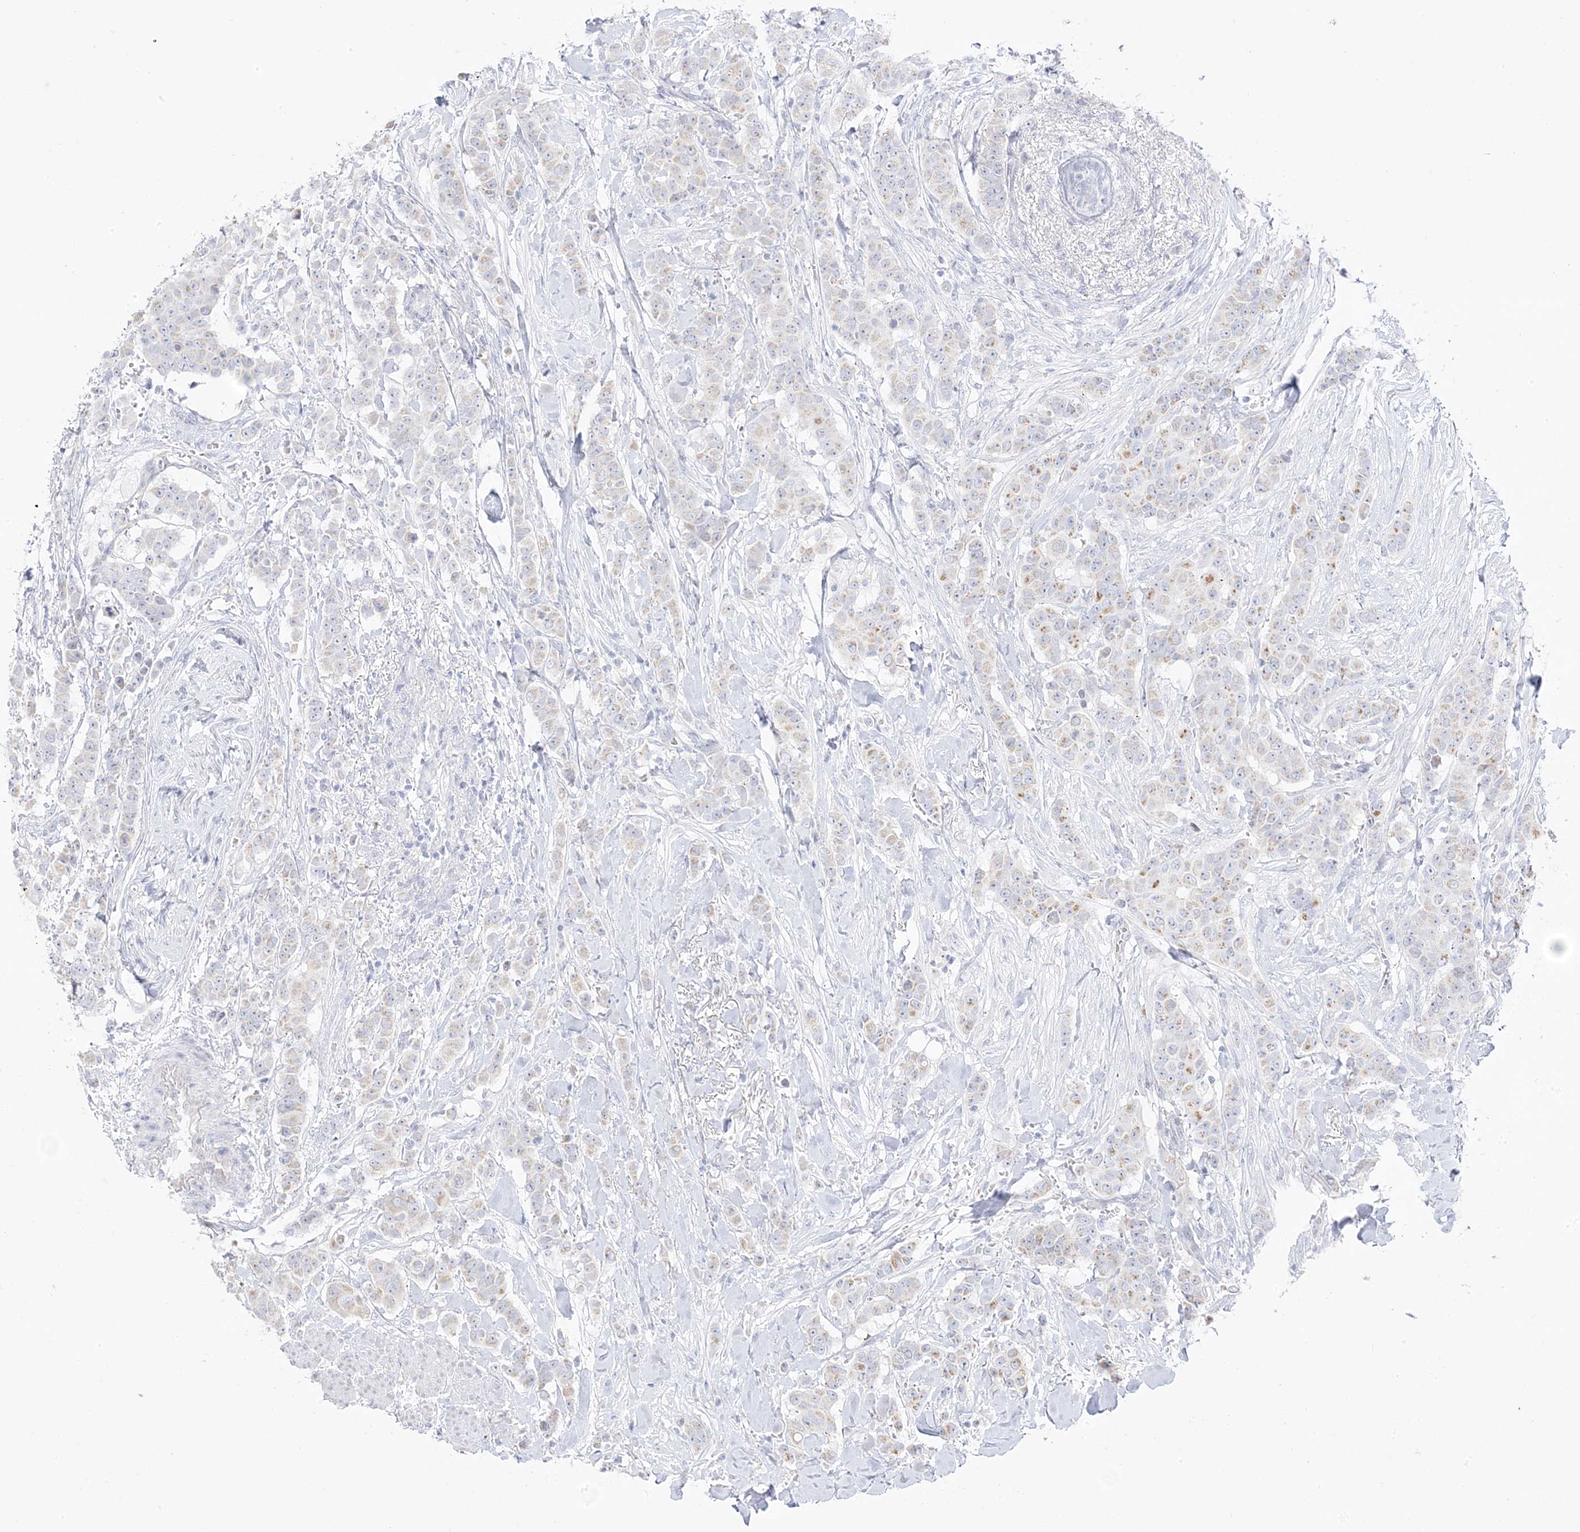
{"staining": {"intensity": "negative", "quantity": "none", "location": "none"}, "tissue": "breast cancer", "cell_type": "Tumor cells", "image_type": "cancer", "snomed": [{"axis": "morphology", "description": "Duct carcinoma"}, {"axis": "topography", "description": "Breast"}], "caption": "Tumor cells are negative for protein expression in human breast cancer.", "gene": "TRANK1", "patient": {"sex": "female", "age": 40}}